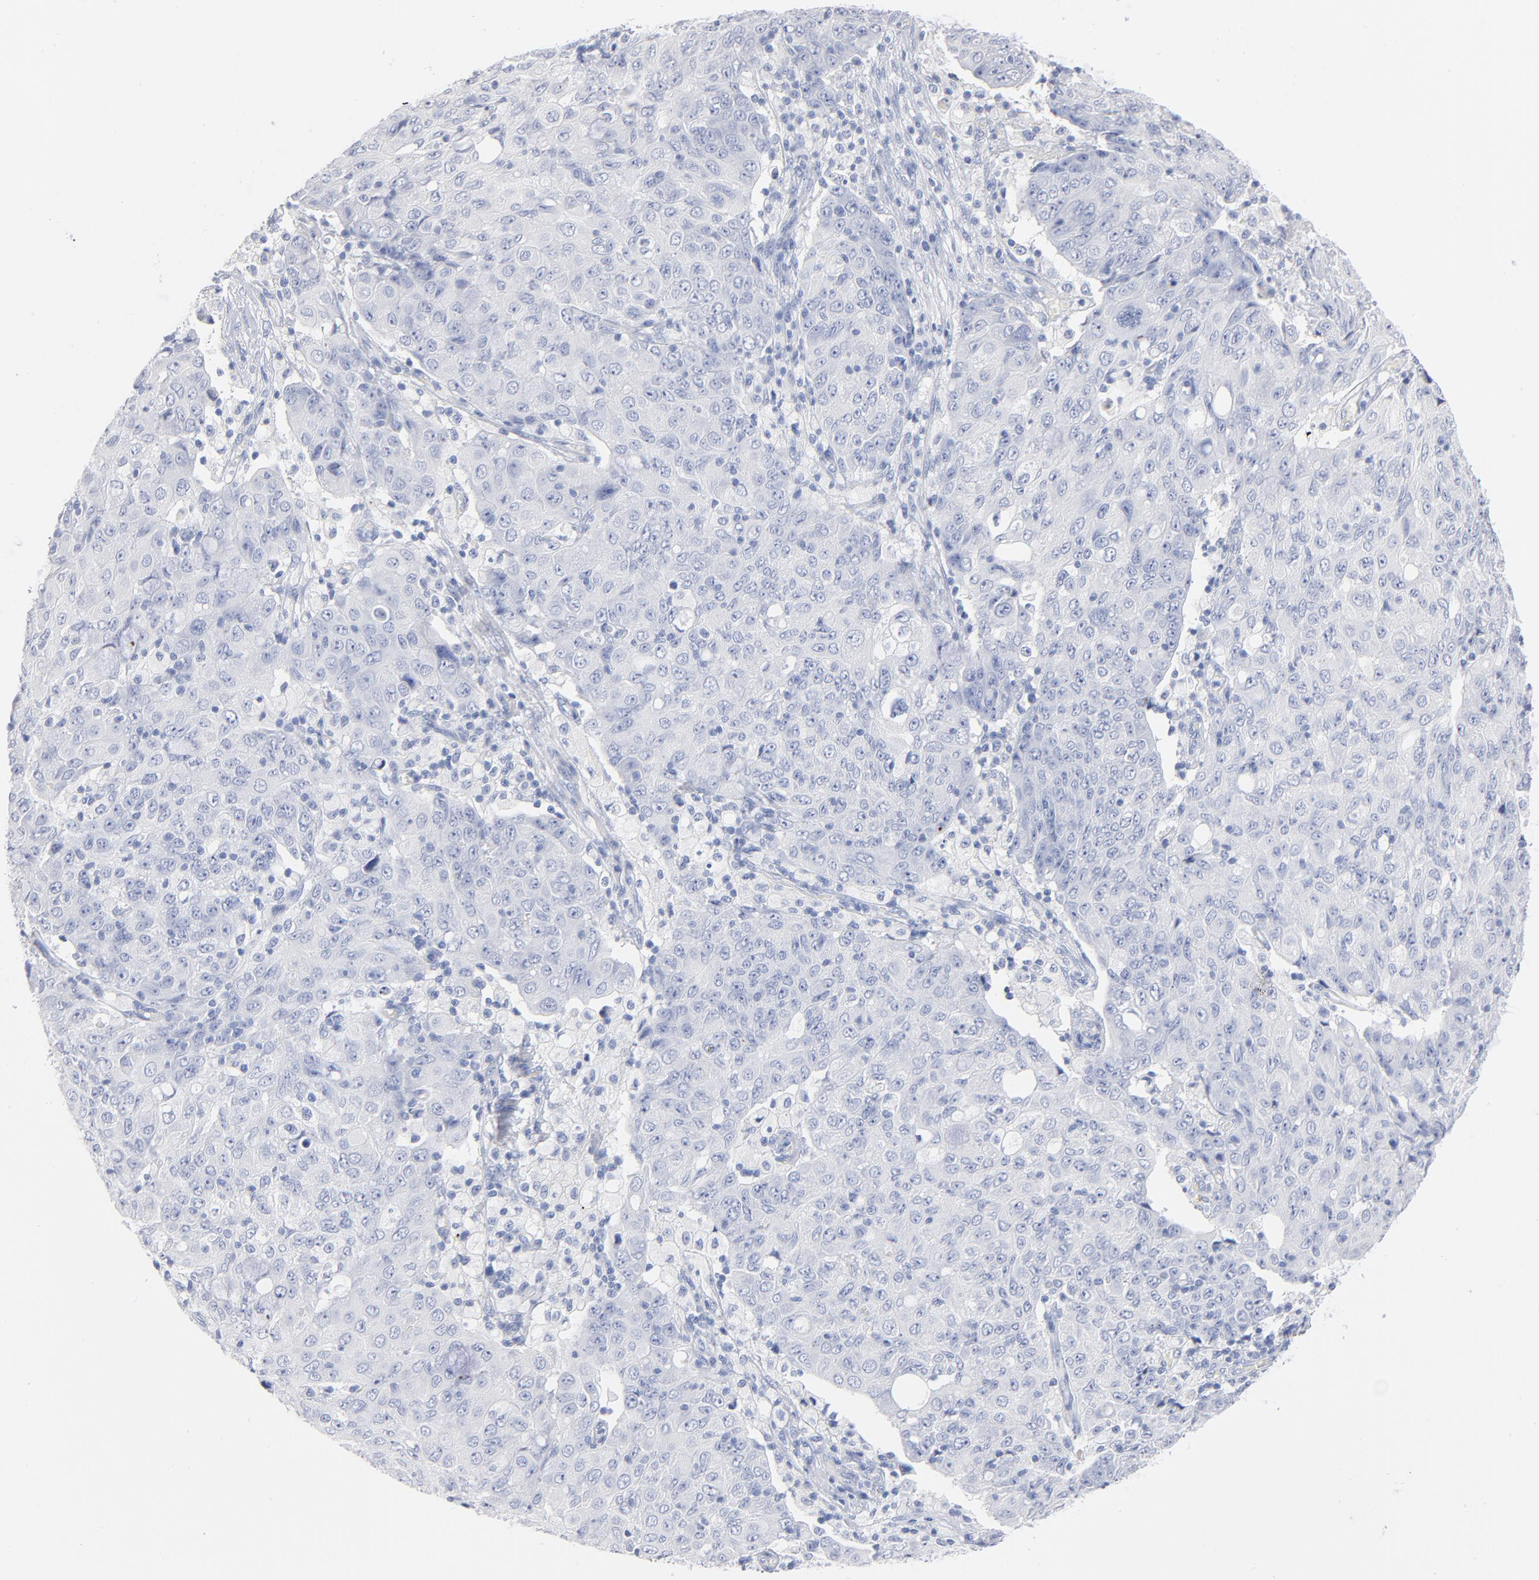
{"staining": {"intensity": "negative", "quantity": "none", "location": "none"}, "tissue": "ovarian cancer", "cell_type": "Tumor cells", "image_type": "cancer", "snomed": [{"axis": "morphology", "description": "Carcinoma, endometroid"}, {"axis": "topography", "description": "Ovary"}], "caption": "Protein analysis of ovarian cancer (endometroid carcinoma) displays no significant staining in tumor cells. (Immunohistochemistry, brightfield microscopy, high magnification).", "gene": "AGTR1", "patient": {"sex": "female", "age": 42}}